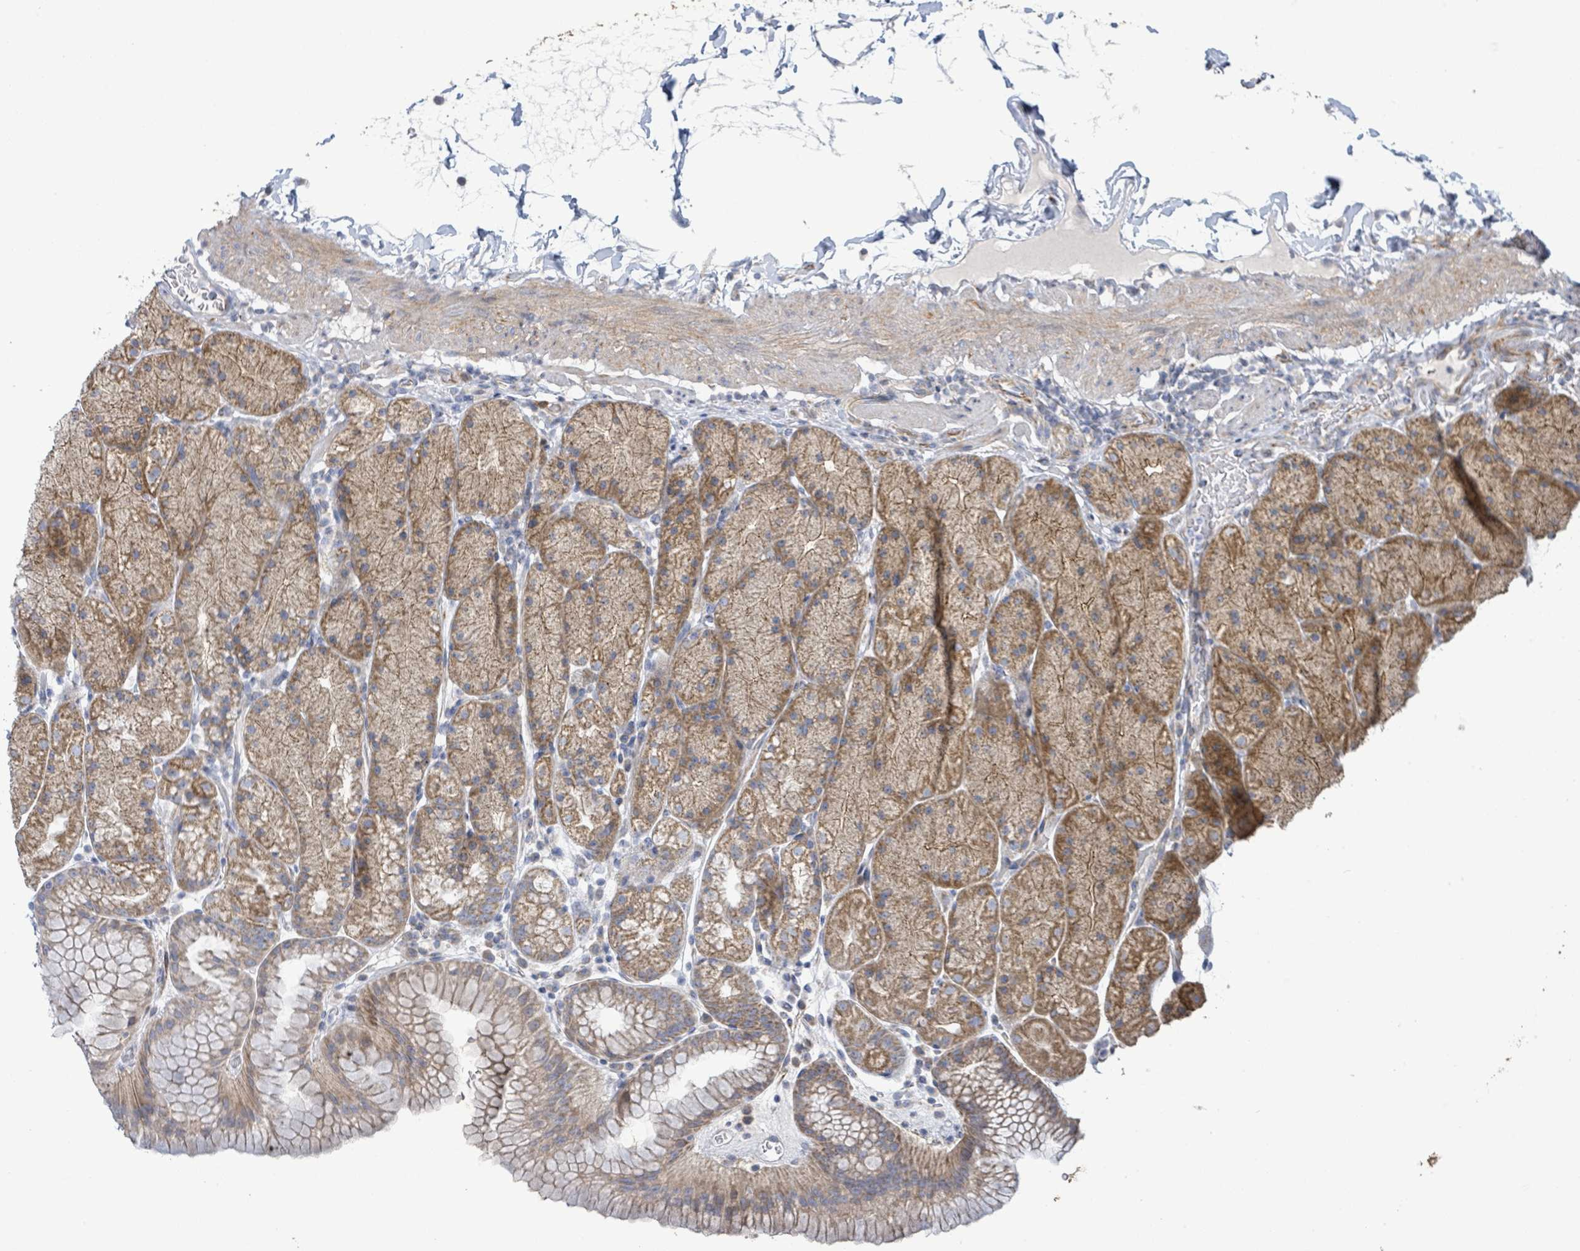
{"staining": {"intensity": "moderate", "quantity": ">75%", "location": "cytoplasmic/membranous"}, "tissue": "stomach", "cell_type": "Glandular cells", "image_type": "normal", "snomed": [{"axis": "morphology", "description": "Normal tissue, NOS"}, {"axis": "topography", "description": "Stomach, upper"}, {"axis": "topography", "description": "Stomach, lower"}], "caption": "Immunohistochemistry staining of normal stomach, which demonstrates medium levels of moderate cytoplasmic/membranous expression in approximately >75% of glandular cells indicating moderate cytoplasmic/membranous protein positivity. The staining was performed using DAB (3,3'-diaminobenzidine) (brown) for protein detection and nuclei were counterstained in hematoxylin (blue).", "gene": "ALG12", "patient": {"sex": "male", "age": 67}}